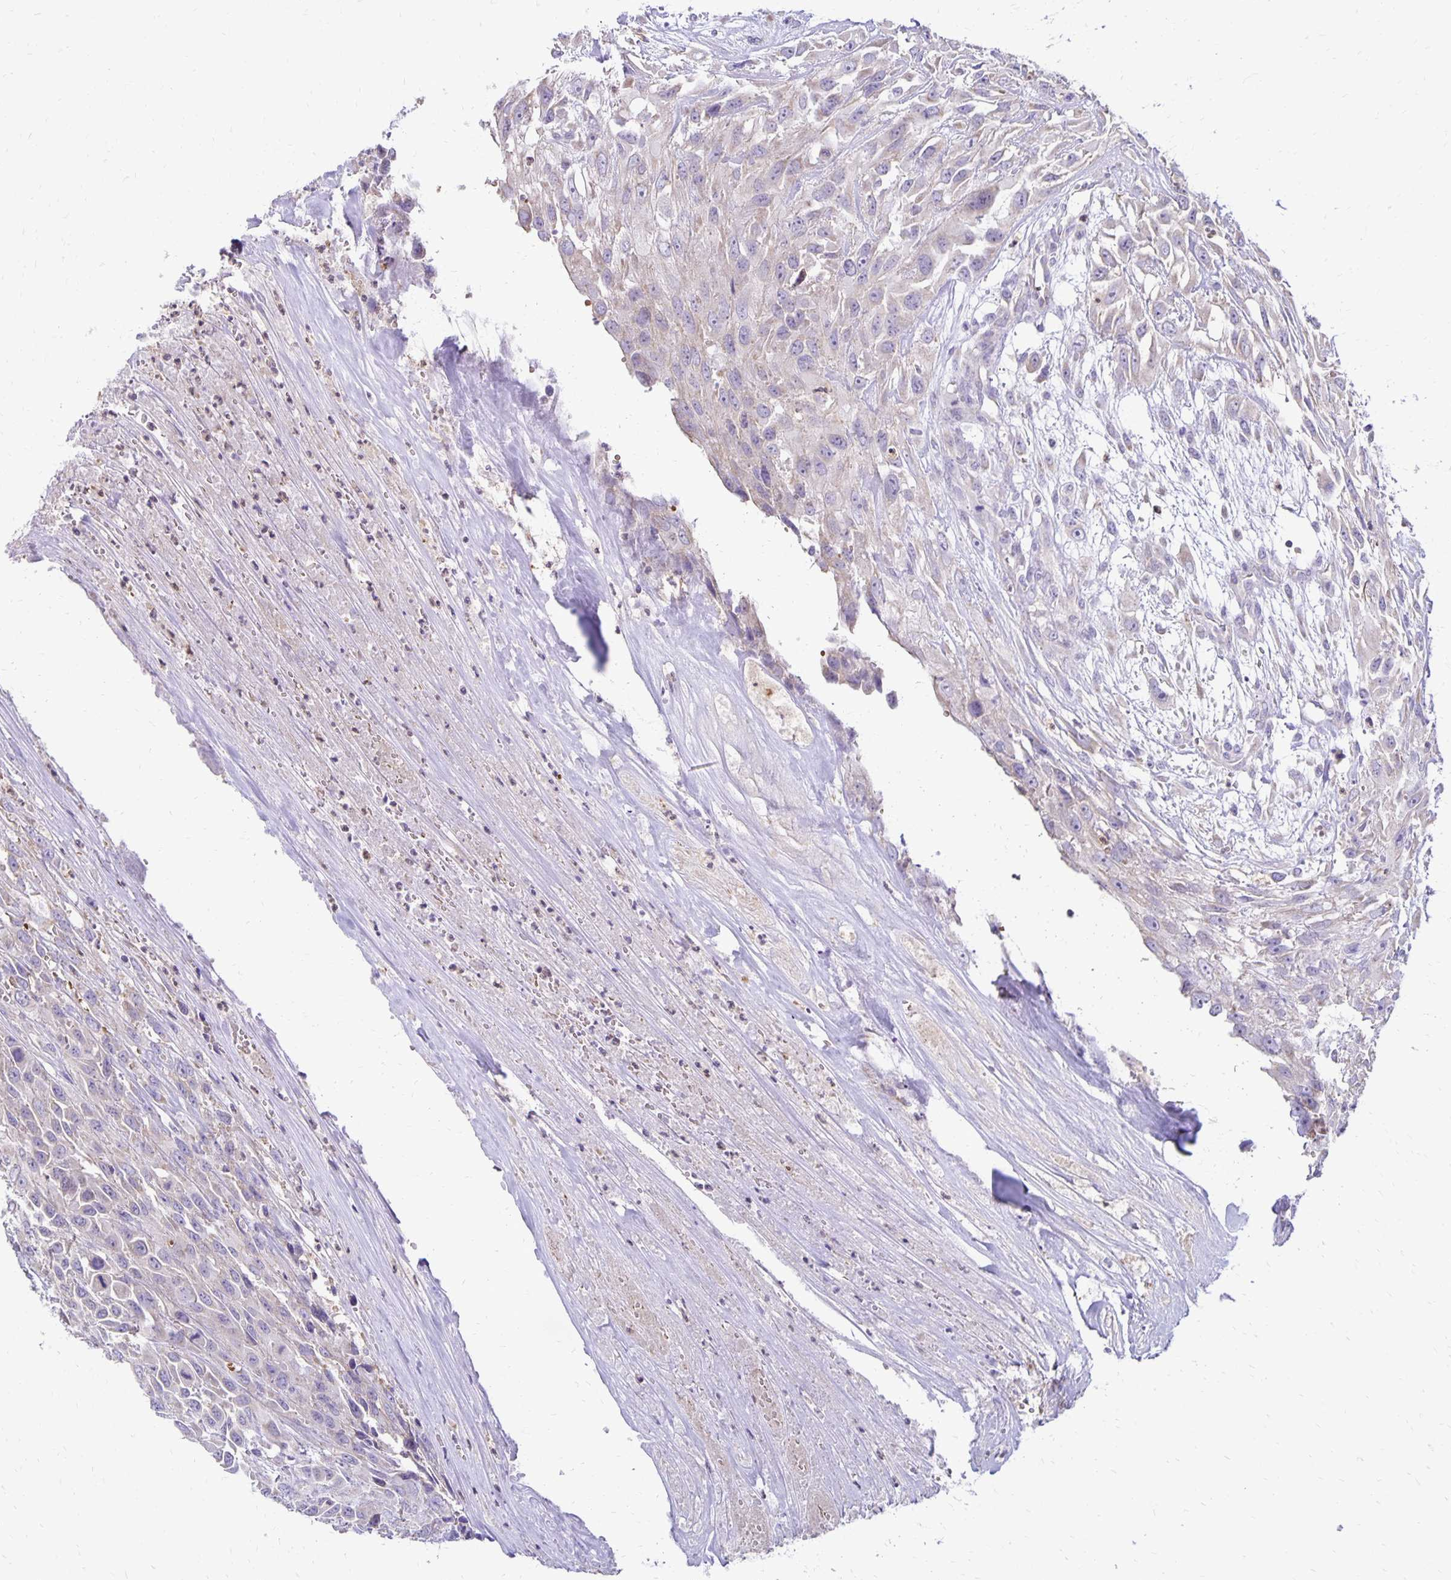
{"staining": {"intensity": "negative", "quantity": "none", "location": "none"}, "tissue": "urothelial cancer", "cell_type": "Tumor cells", "image_type": "cancer", "snomed": [{"axis": "morphology", "description": "Urothelial carcinoma, High grade"}, {"axis": "topography", "description": "Urinary bladder"}], "caption": "High-grade urothelial carcinoma was stained to show a protein in brown. There is no significant expression in tumor cells.", "gene": "FN3K", "patient": {"sex": "male", "age": 67}}